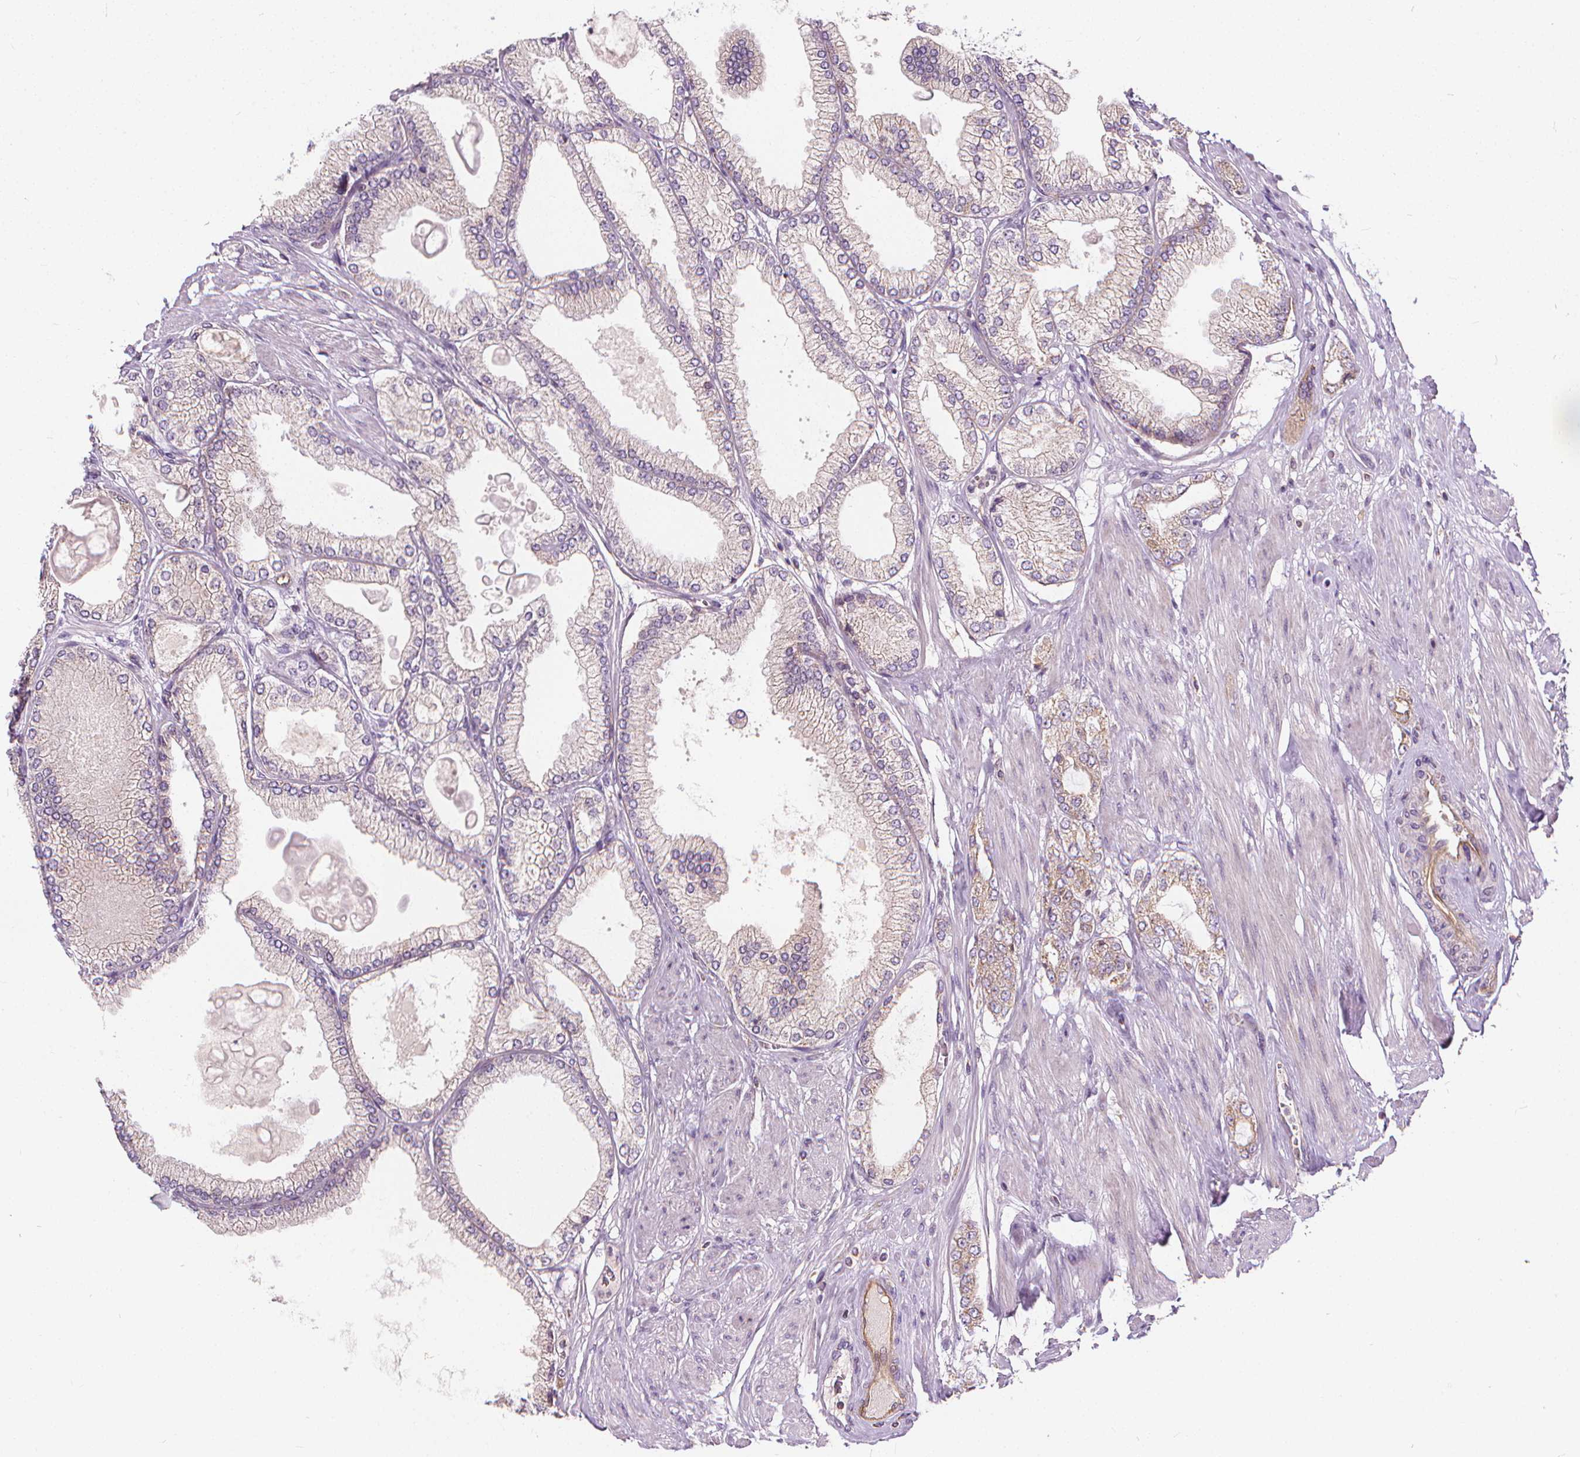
{"staining": {"intensity": "weak", "quantity": "<25%", "location": "cytoplasmic/membranous"}, "tissue": "prostate cancer", "cell_type": "Tumor cells", "image_type": "cancer", "snomed": [{"axis": "morphology", "description": "Adenocarcinoma, High grade"}, {"axis": "topography", "description": "Prostate"}], "caption": "High-grade adenocarcinoma (prostate) stained for a protein using IHC reveals no expression tumor cells.", "gene": "RAB20", "patient": {"sex": "male", "age": 68}}